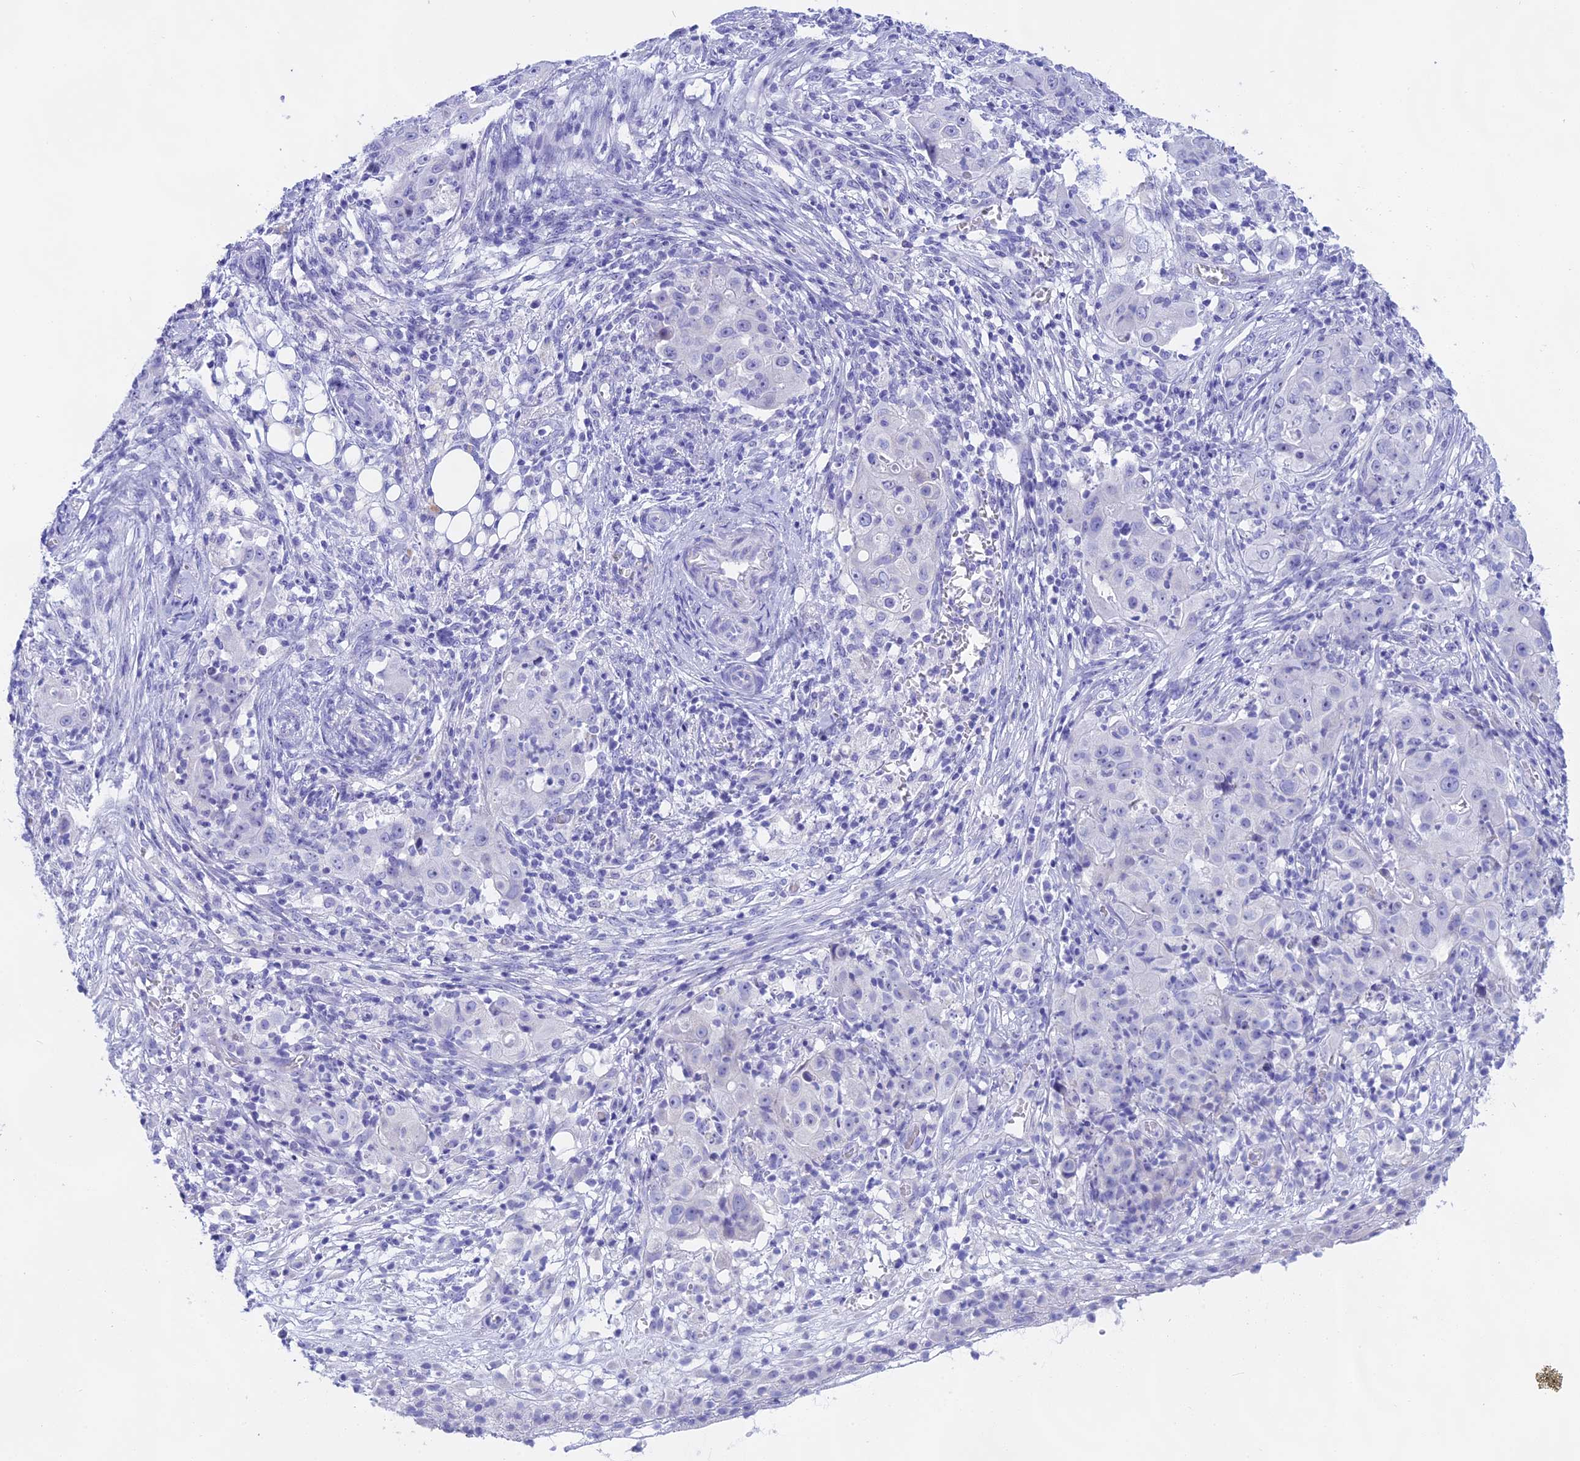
{"staining": {"intensity": "negative", "quantity": "none", "location": "none"}, "tissue": "ovarian cancer", "cell_type": "Tumor cells", "image_type": "cancer", "snomed": [{"axis": "morphology", "description": "Carcinoma, endometroid"}, {"axis": "topography", "description": "Ovary"}], "caption": "This is an IHC micrograph of ovarian cancer (endometroid carcinoma). There is no positivity in tumor cells.", "gene": "ISCA1", "patient": {"sex": "female", "age": 42}}